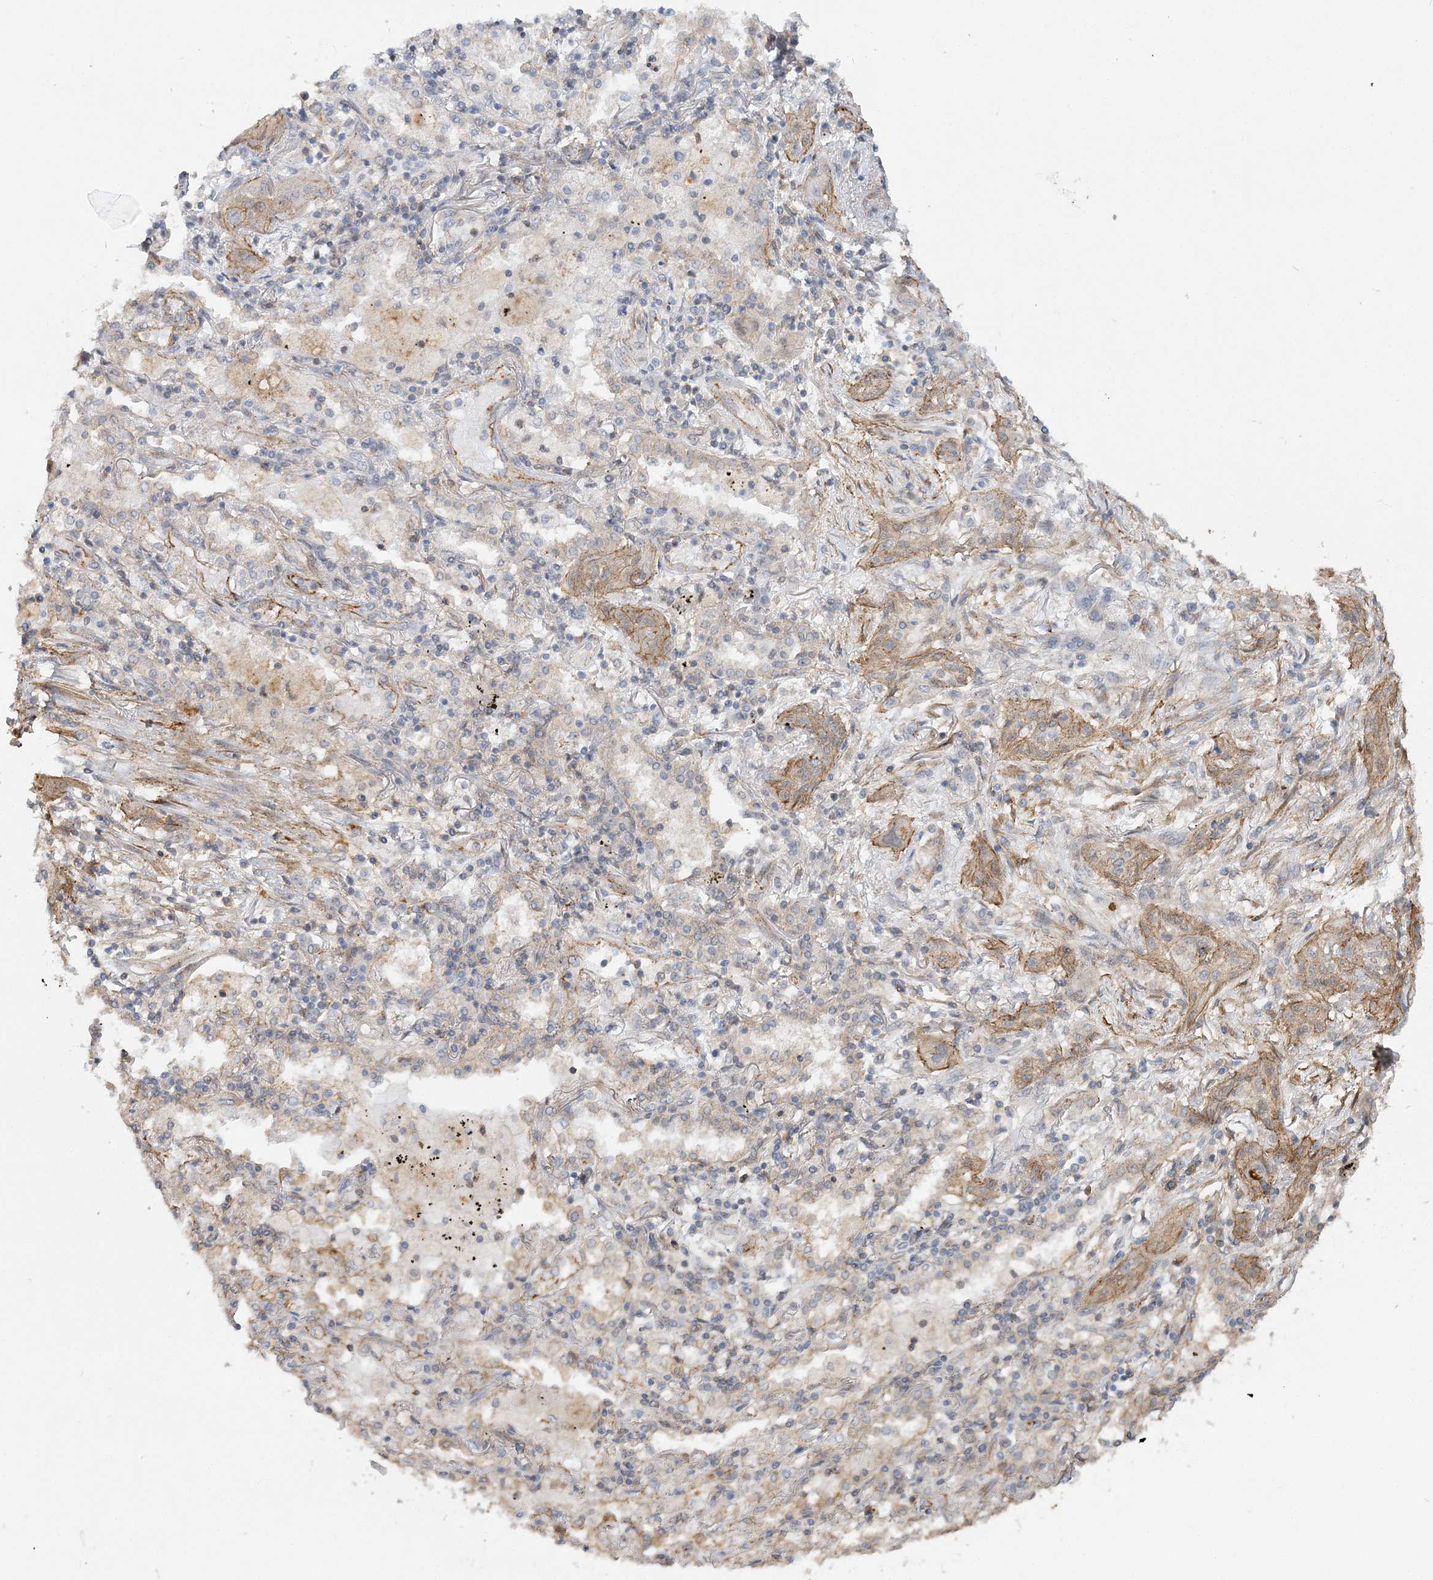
{"staining": {"intensity": "moderate", "quantity": ">75%", "location": "cytoplasmic/membranous"}, "tissue": "lung cancer", "cell_type": "Tumor cells", "image_type": "cancer", "snomed": [{"axis": "morphology", "description": "Squamous cell carcinoma, NOS"}, {"axis": "topography", "description": "Lung"}], "caption": "This is an image of IHC staining of lung cancer, which shows moderate staining in the cytoplasmic/membranous of tumor cells.", "gene": "MAT2B", "patient": {"sex": "female", "age": 47}}